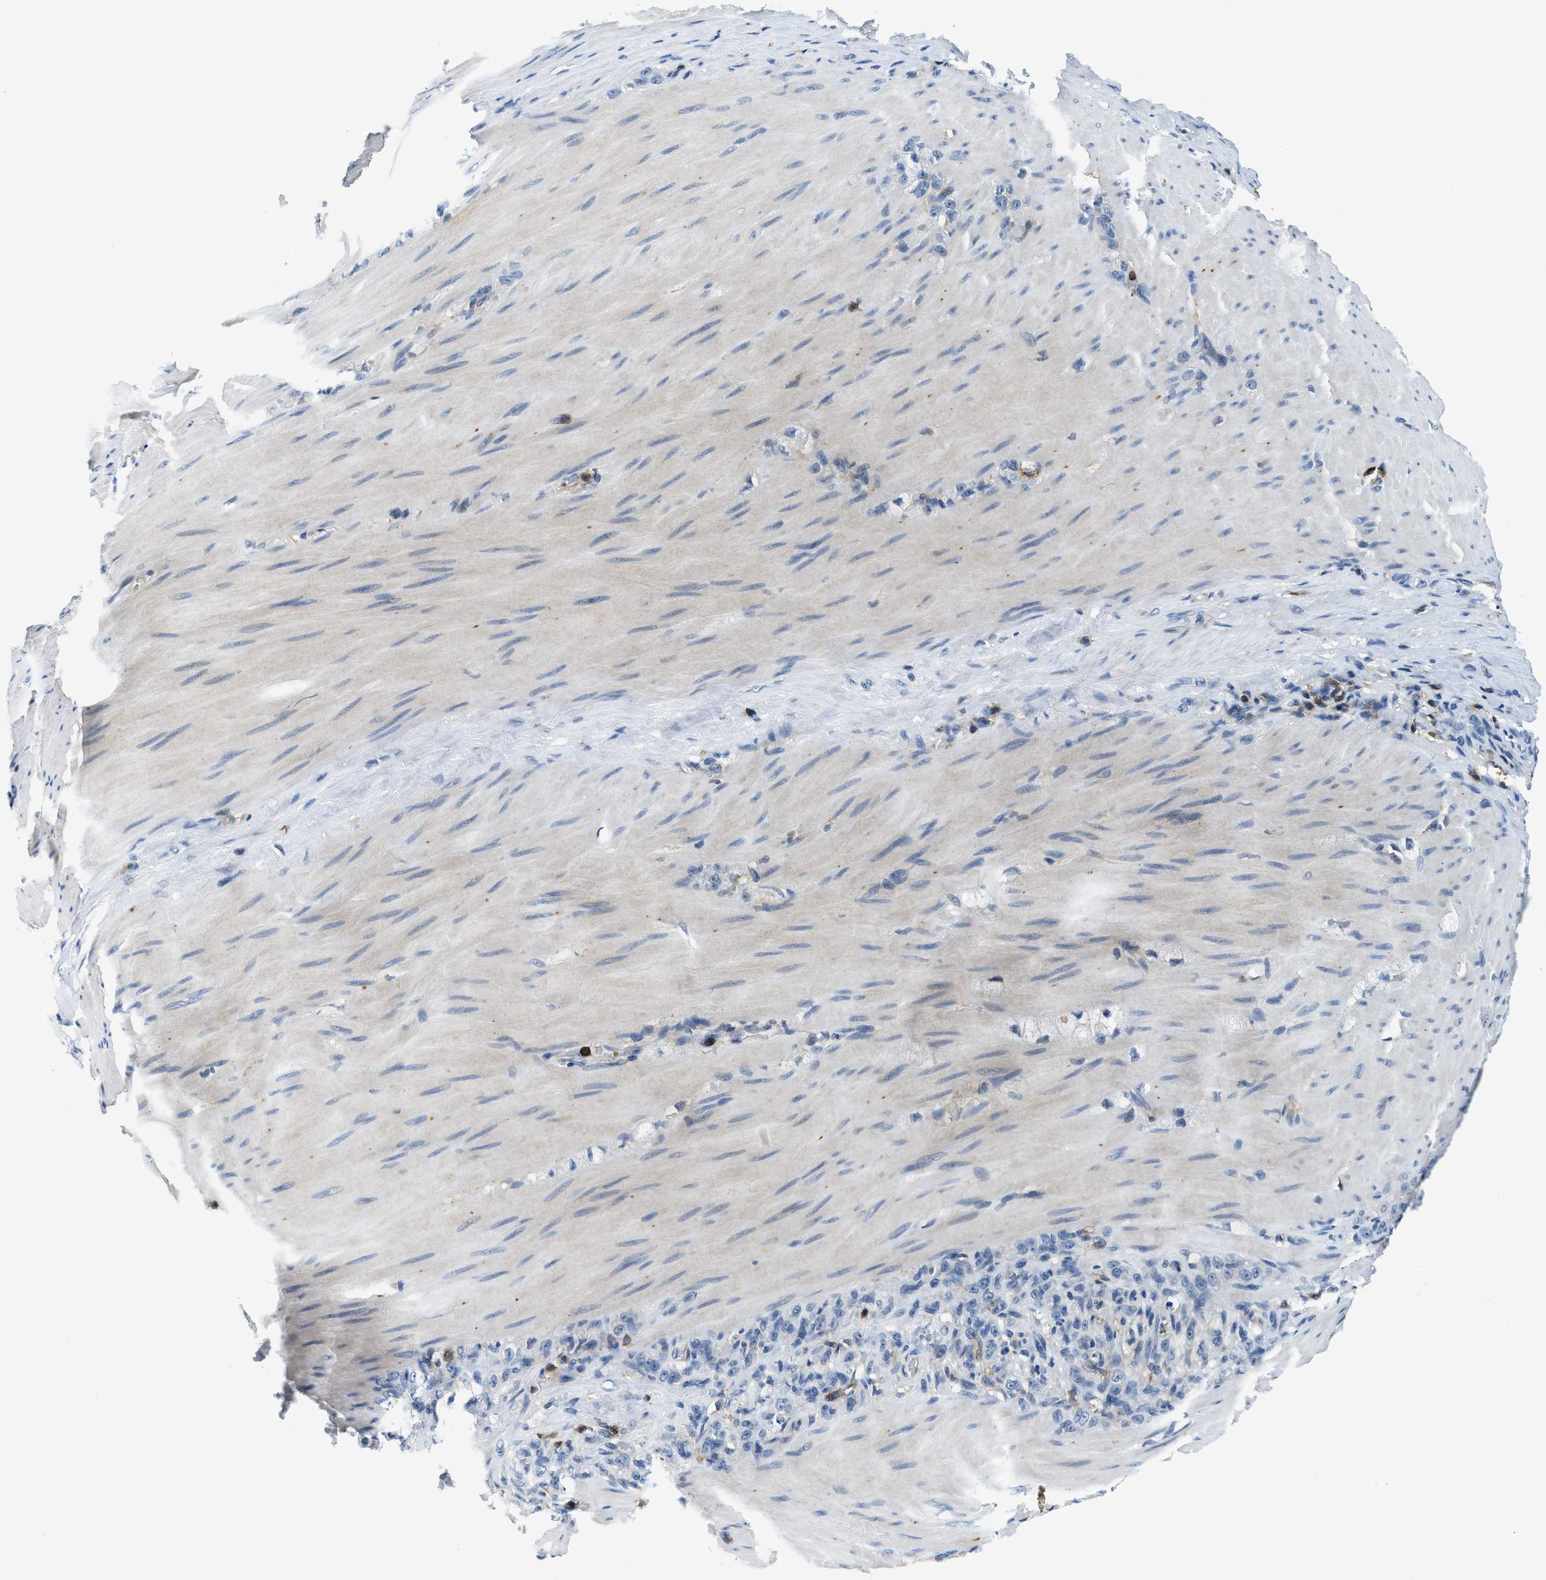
{"staining": {"intensity": "negative", "quantity": "none", "location": "none"}, "tissue": "stomach cancer", "cell_type": "Tumor cells", "image_type": "cancer", "snomed": [{"axis": "morphology", "description": "Normal tissue, NOS"}, {"axis": "morphology", "description": "Adenocarcinoma, NOS"}, {"axis": "topography", "description": "Stomach"}], "caption": "IHC of stomach adenocarcinoma displays no expression in tumor cells.", "gene": "MYO1G", "patient": {"sex": "male", "age": 82}}